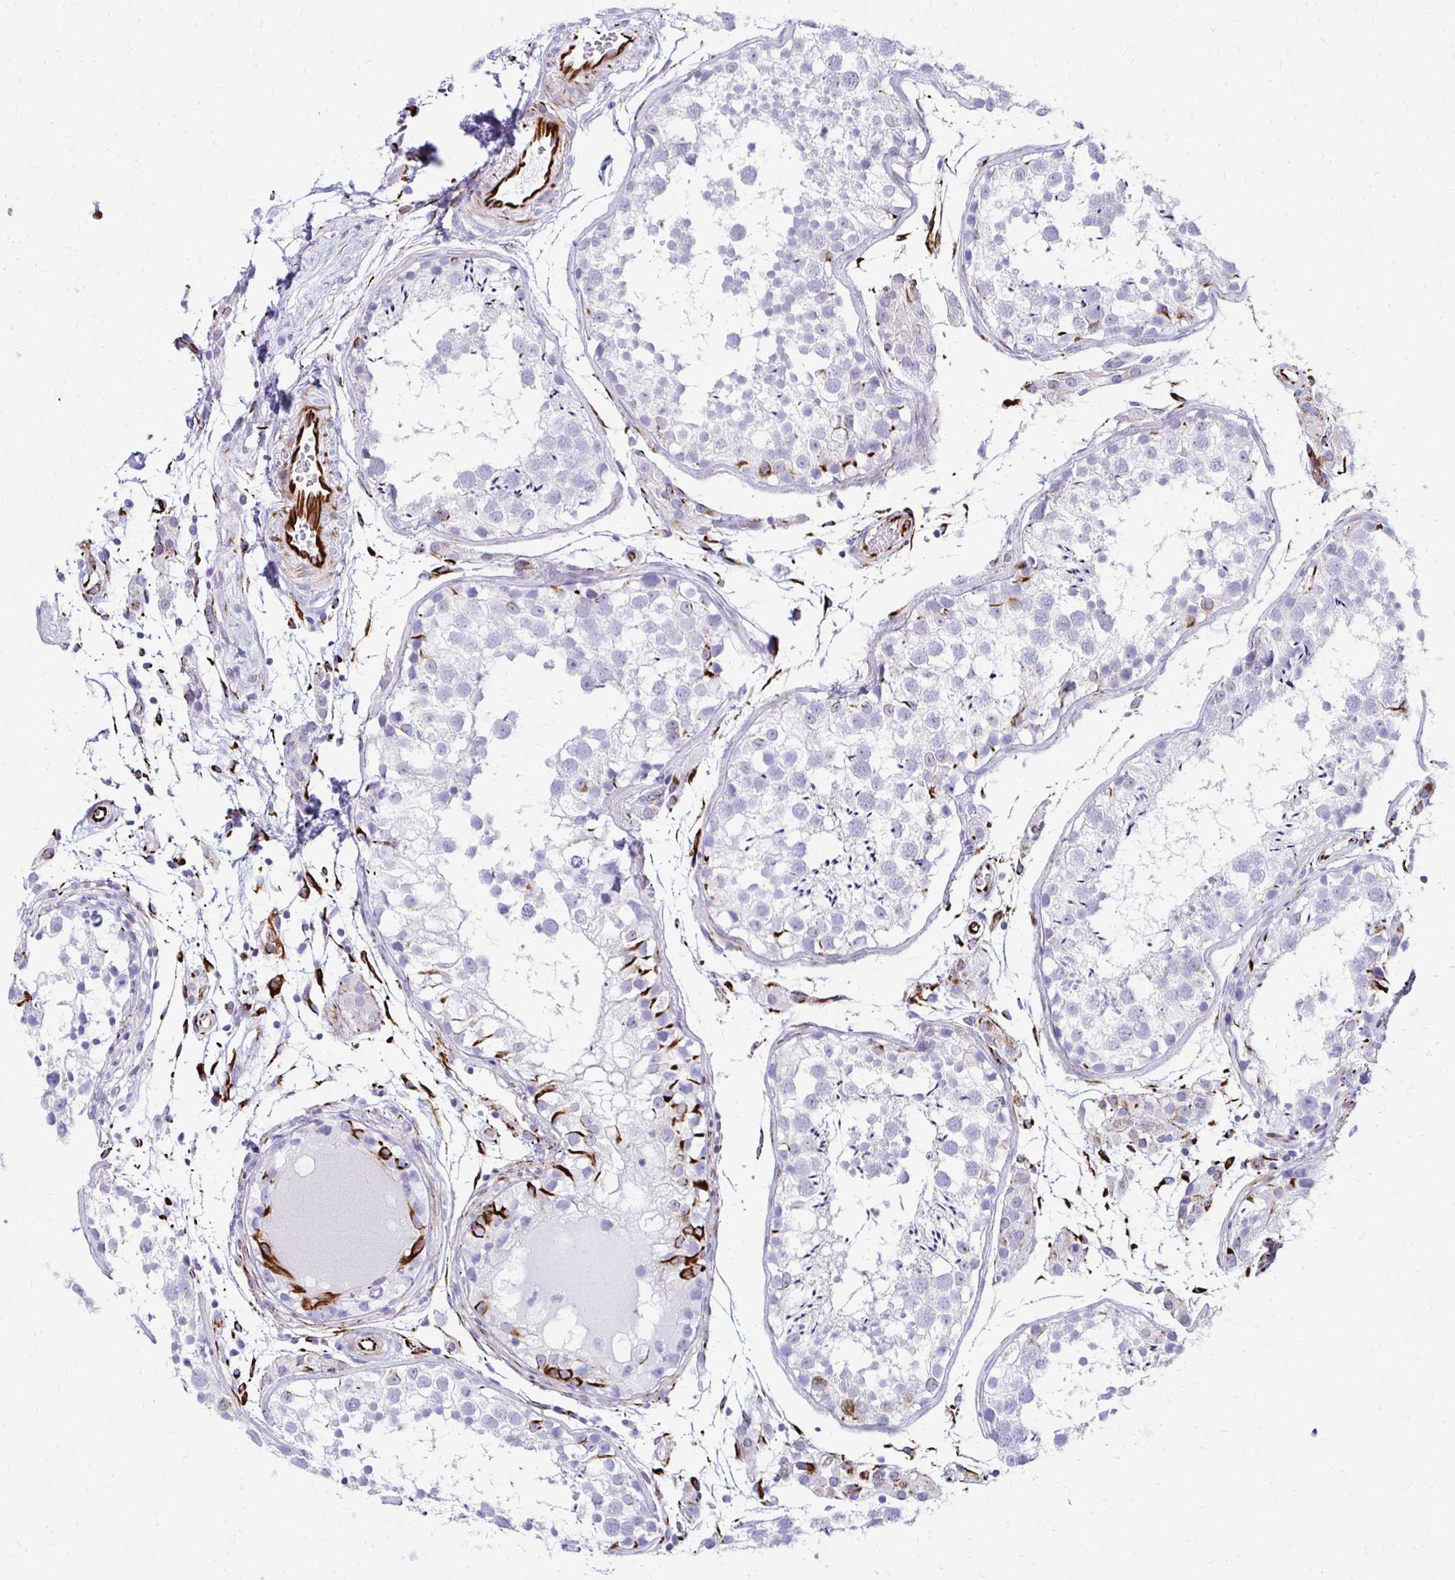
{"staining": {"intensity": "strong", "quantity": "<25%", "location": "cytoplasmic/membranous"}, "tissue": "testis", "cell_type": "Cells in seminiferous ducts", "image_type": "normal", "snomed": [{"axis": "morphology", "description": "Normal tissue, NOS"}, {"axis": "morphology", "description": "Seminoma, NOS"}, {"axis": "topography", "description": "Testis"}], "caption": "Protein staining of unremarkable testis demonstrates strong cytoplasmic/membranous expression in approximately <25% of cells in seminiferous ducts. (Stains: DAB (3,3'-diaminobenzidine) in brown, nuclei in blue, Microscopy: brightfield microscopy at high magnification).", "gene": "TMEM54", "patient": {"sex": "male", "age": 29}}